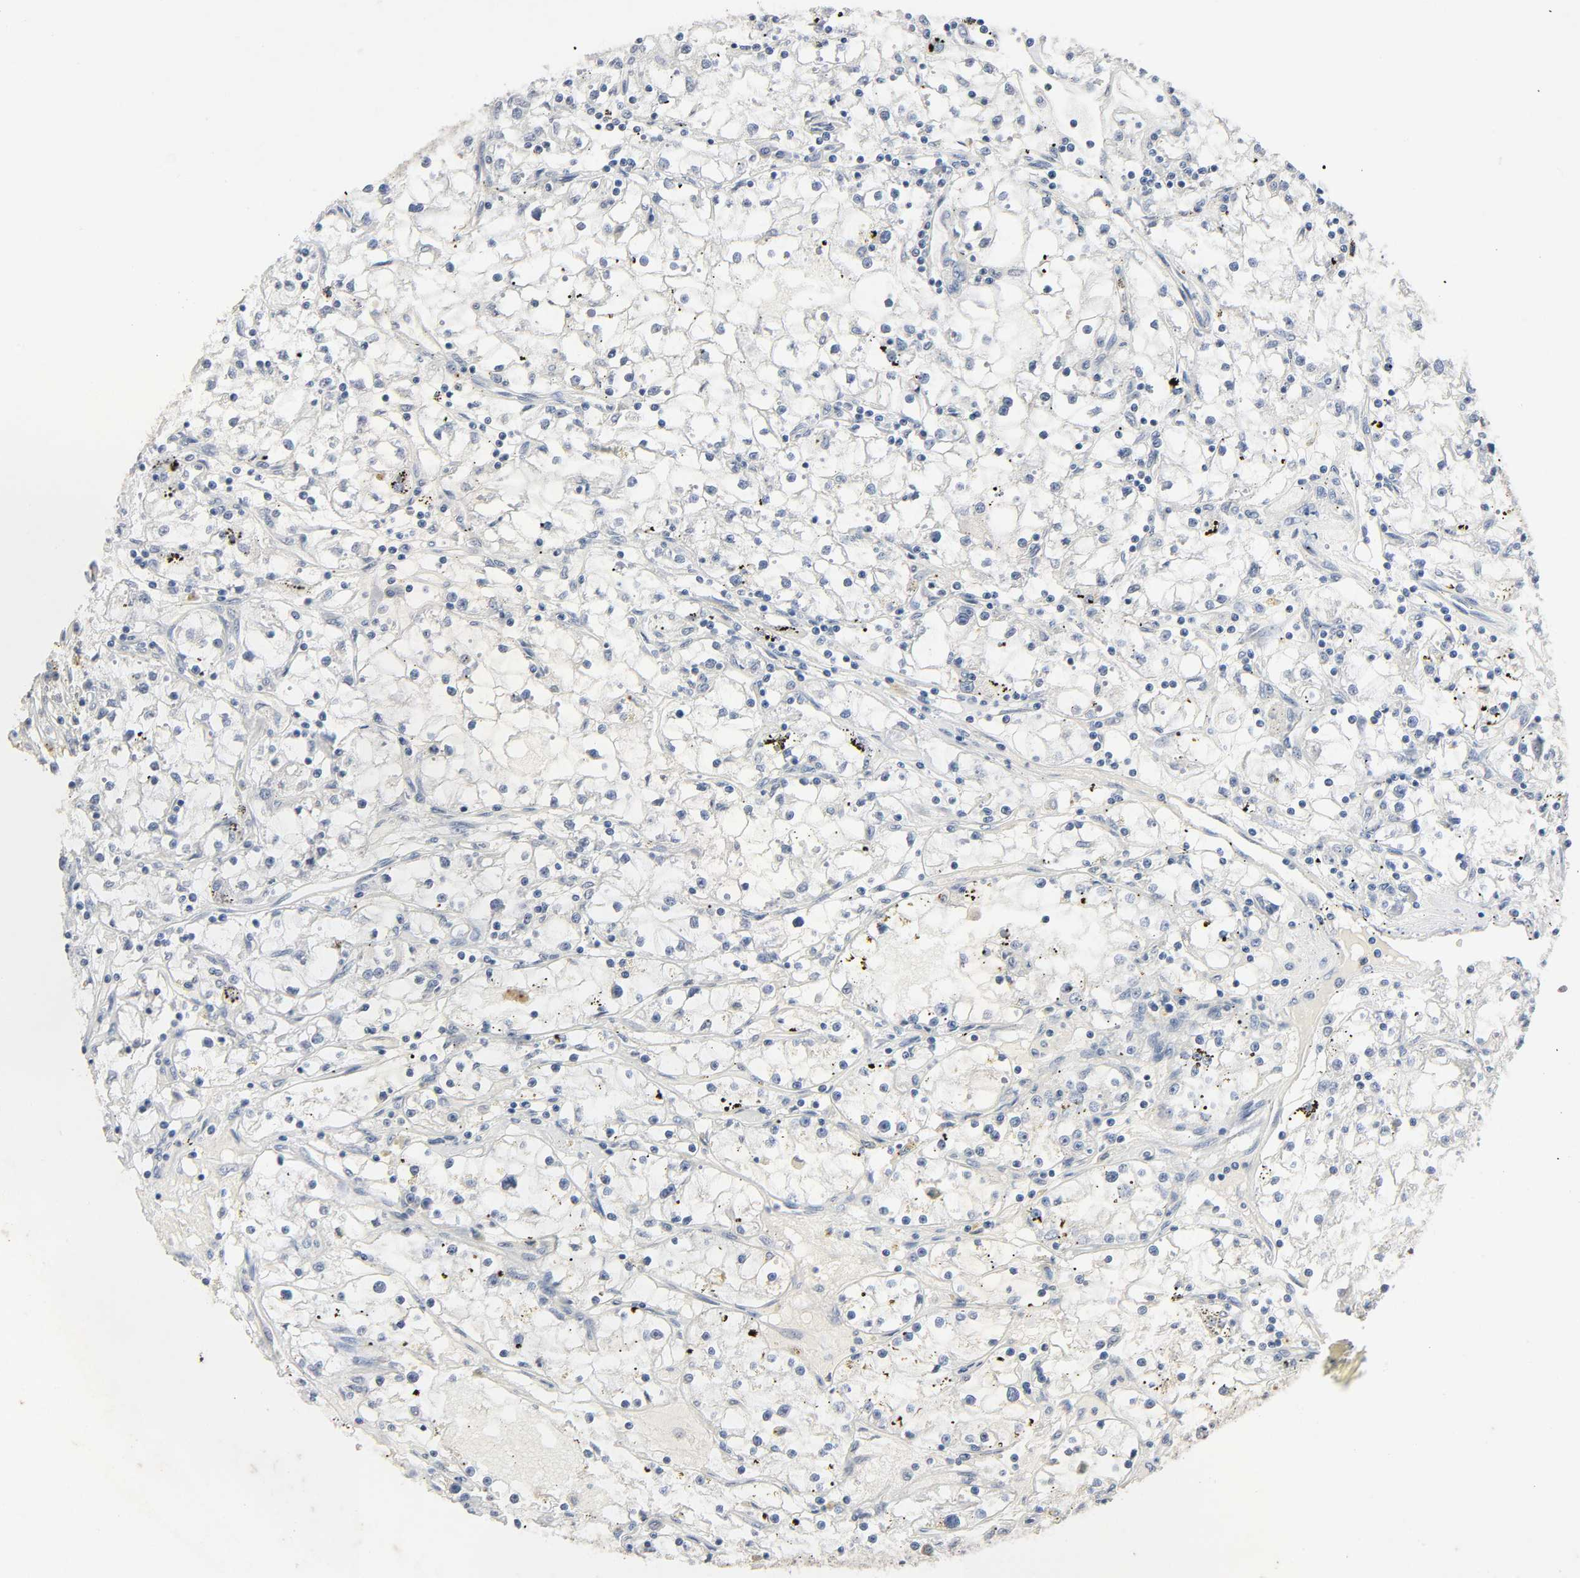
{"staining": {"intensity": "negative", "quantity": "none", "location": "none"}, "tissue": "renal cancer", "cell_type": "Tumor cells", "image_type": "cancer", "snomed": [{"axis": "morphology", "description": "Adenocarcinoma, NOS"}, {"axis": "topography", "description": "Kidney"}], "caption": "A high-resolution image shows immunohistochemistry staining of renal adenocarcinoma, which demonstrates no significant expression in tumor cells.", "gene": "MAPKAPK5", "patient": {"sex": "male", "age": 56}}